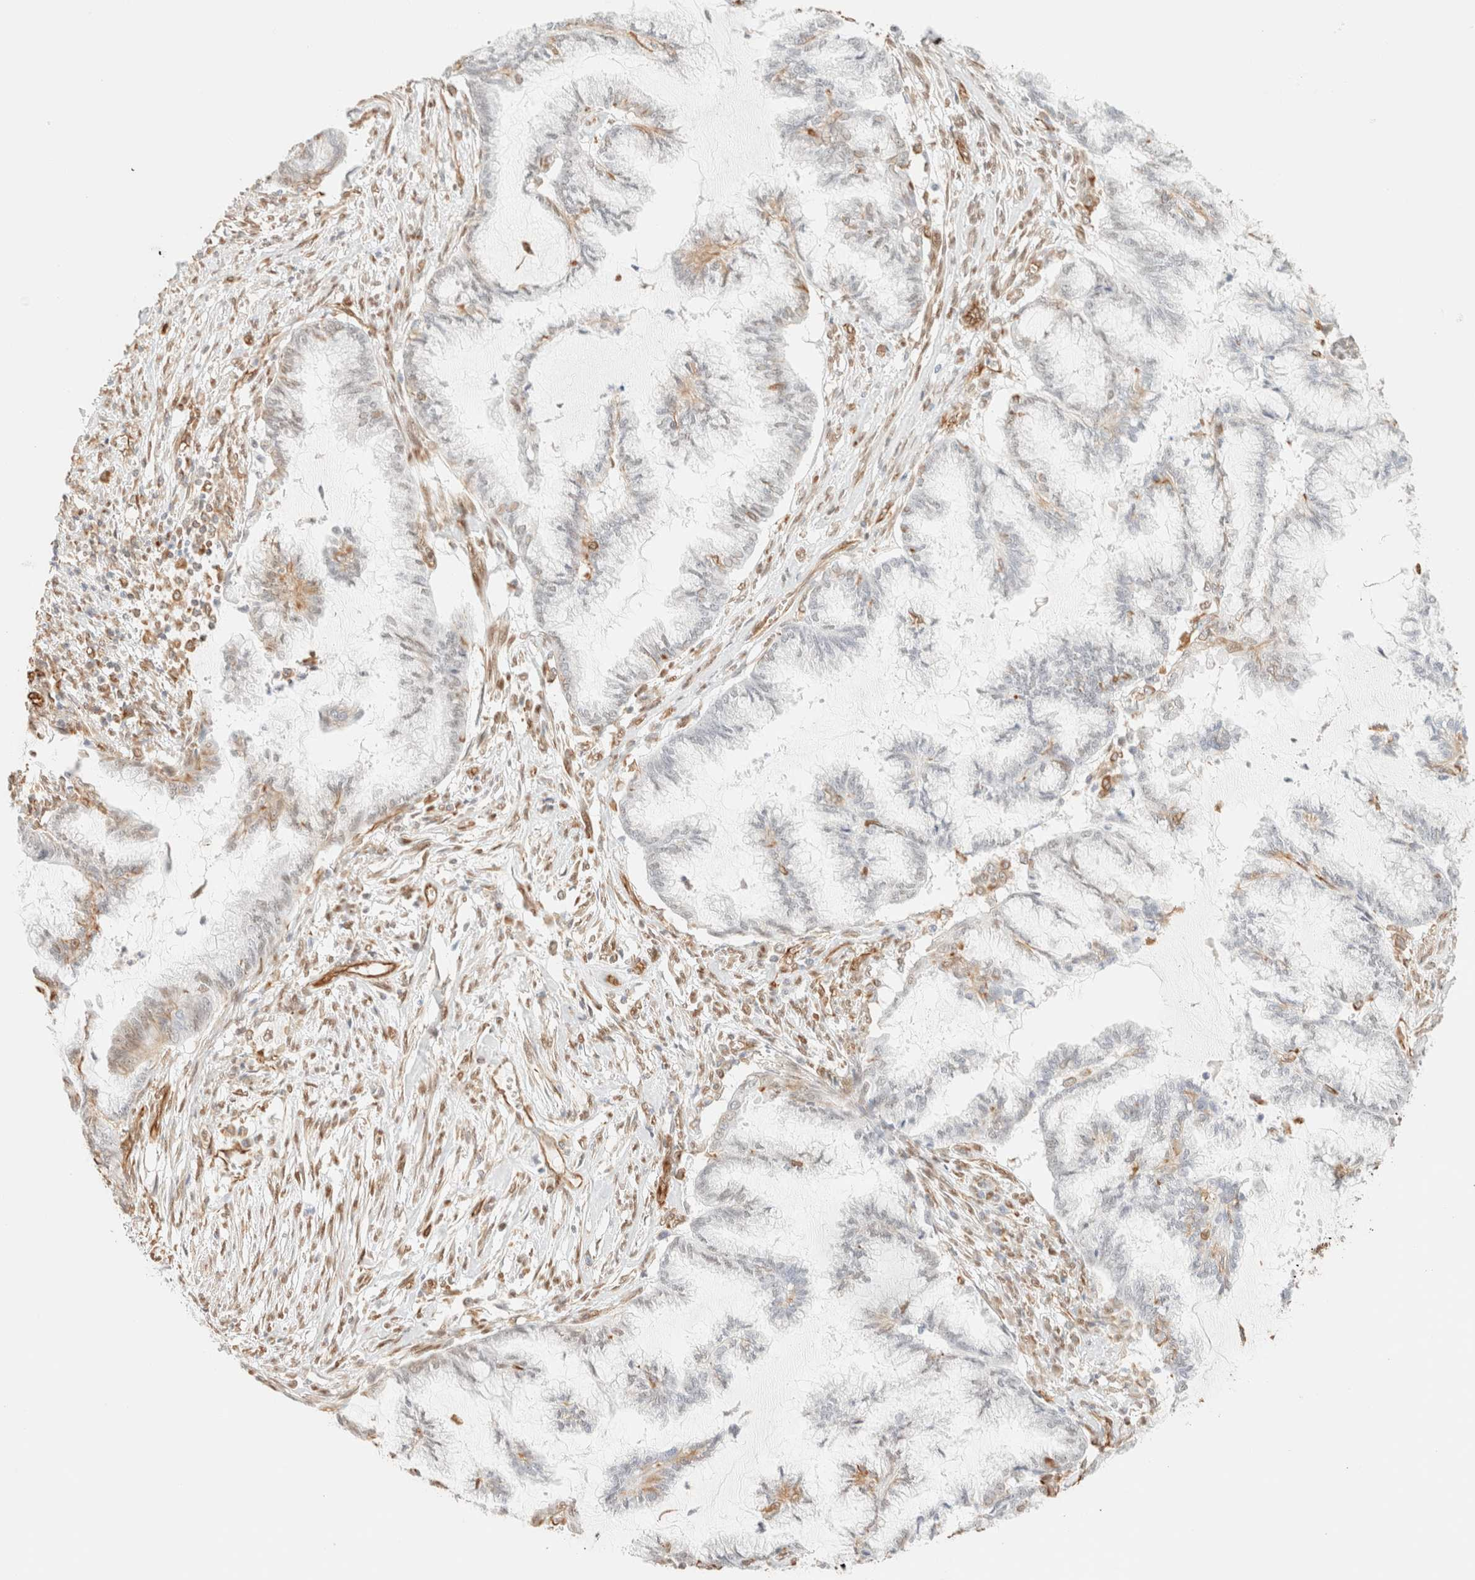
{"staining": {"intensity": "negative", "quantity": "none", "location": "none"}, "tissue": "endometrial cancer", "cell_type": "Tumor cells", "image_type": "cancer", "snomed": [{"axis": "morphology", "description": "Adenocarcinoma, NOS"}, {"axis": "topography", "description": "Endometrium"}], "caption": "Endometrial cancer was stained to show a protein in brown. There is no significant positivity in tumor cells. (Immunohistochemistry, brightfield microscopy, high magnification).", "gene": "ZSCAN18", "patient": {"sex": "female", "age": 86}}